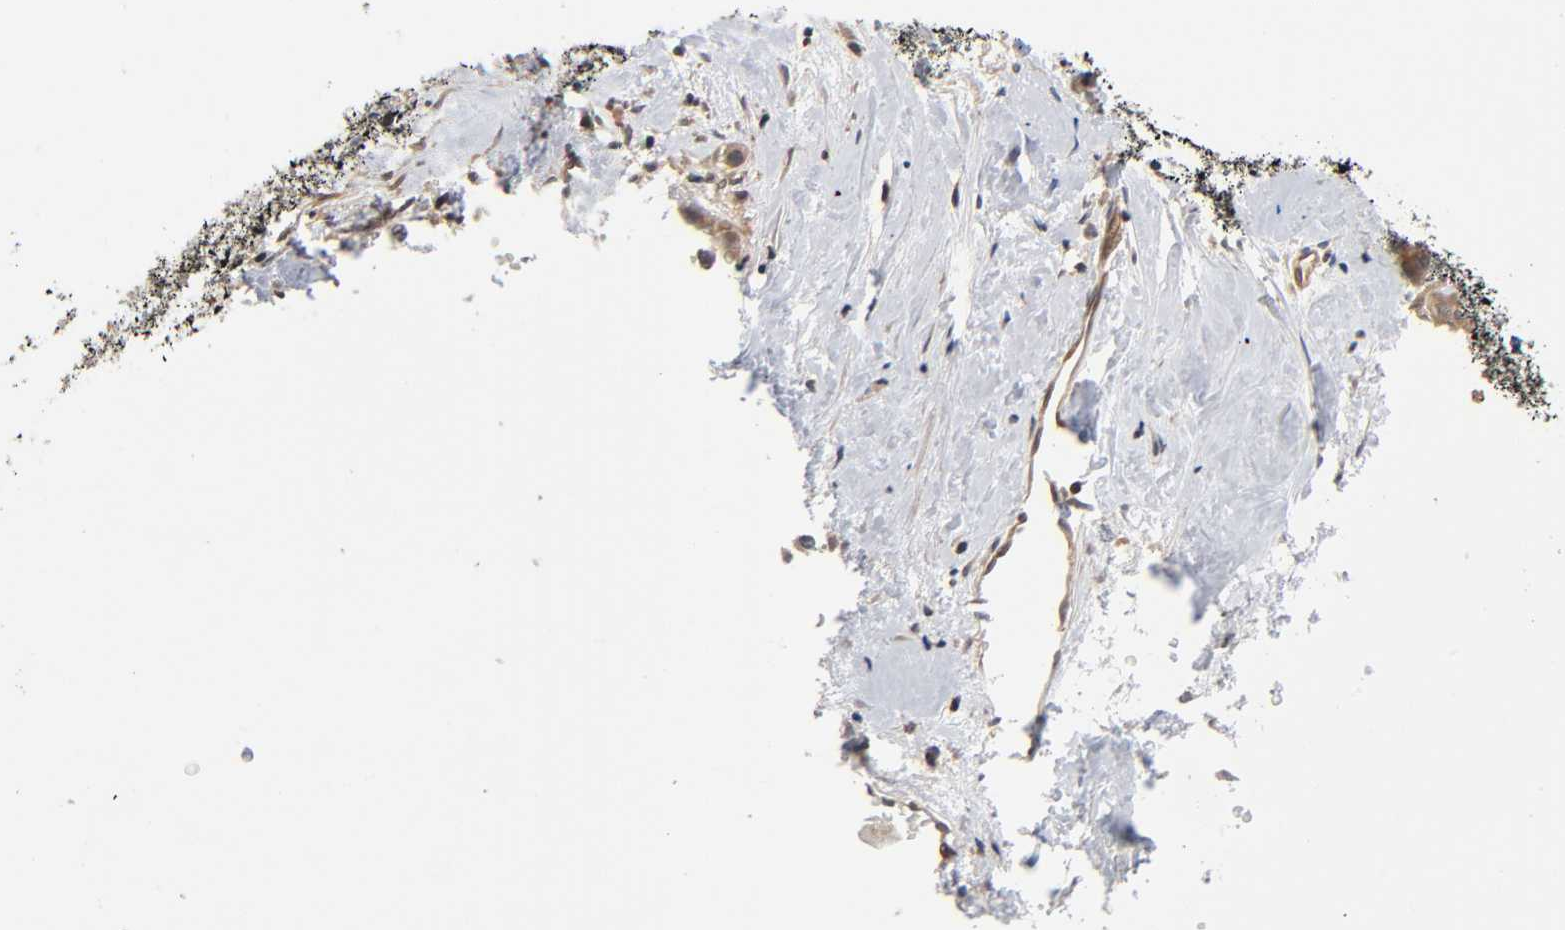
{"staining": {"intensity": "weak", "quantity": ">75%", "location": "cytoplasmic/membranous"}, "tissue": "liver cancer", "cell_type": "Tumor cells", "image_type": "cancer", "snomed": [{"axis": "morphology", "description": "Carcinoma, Hepatocellular, NOS"}, {"axis": "topography", "description": "Liver"}], "caption": "Immunohistochemistry of liver cancer (hepatocellular carcinoma) shows low levels of weak cytoplasmic/membranous positivity in approximately >75% of tumor cells.", "gene": "PRKAB1", "patient": {"sex": "male", "age": 80}}